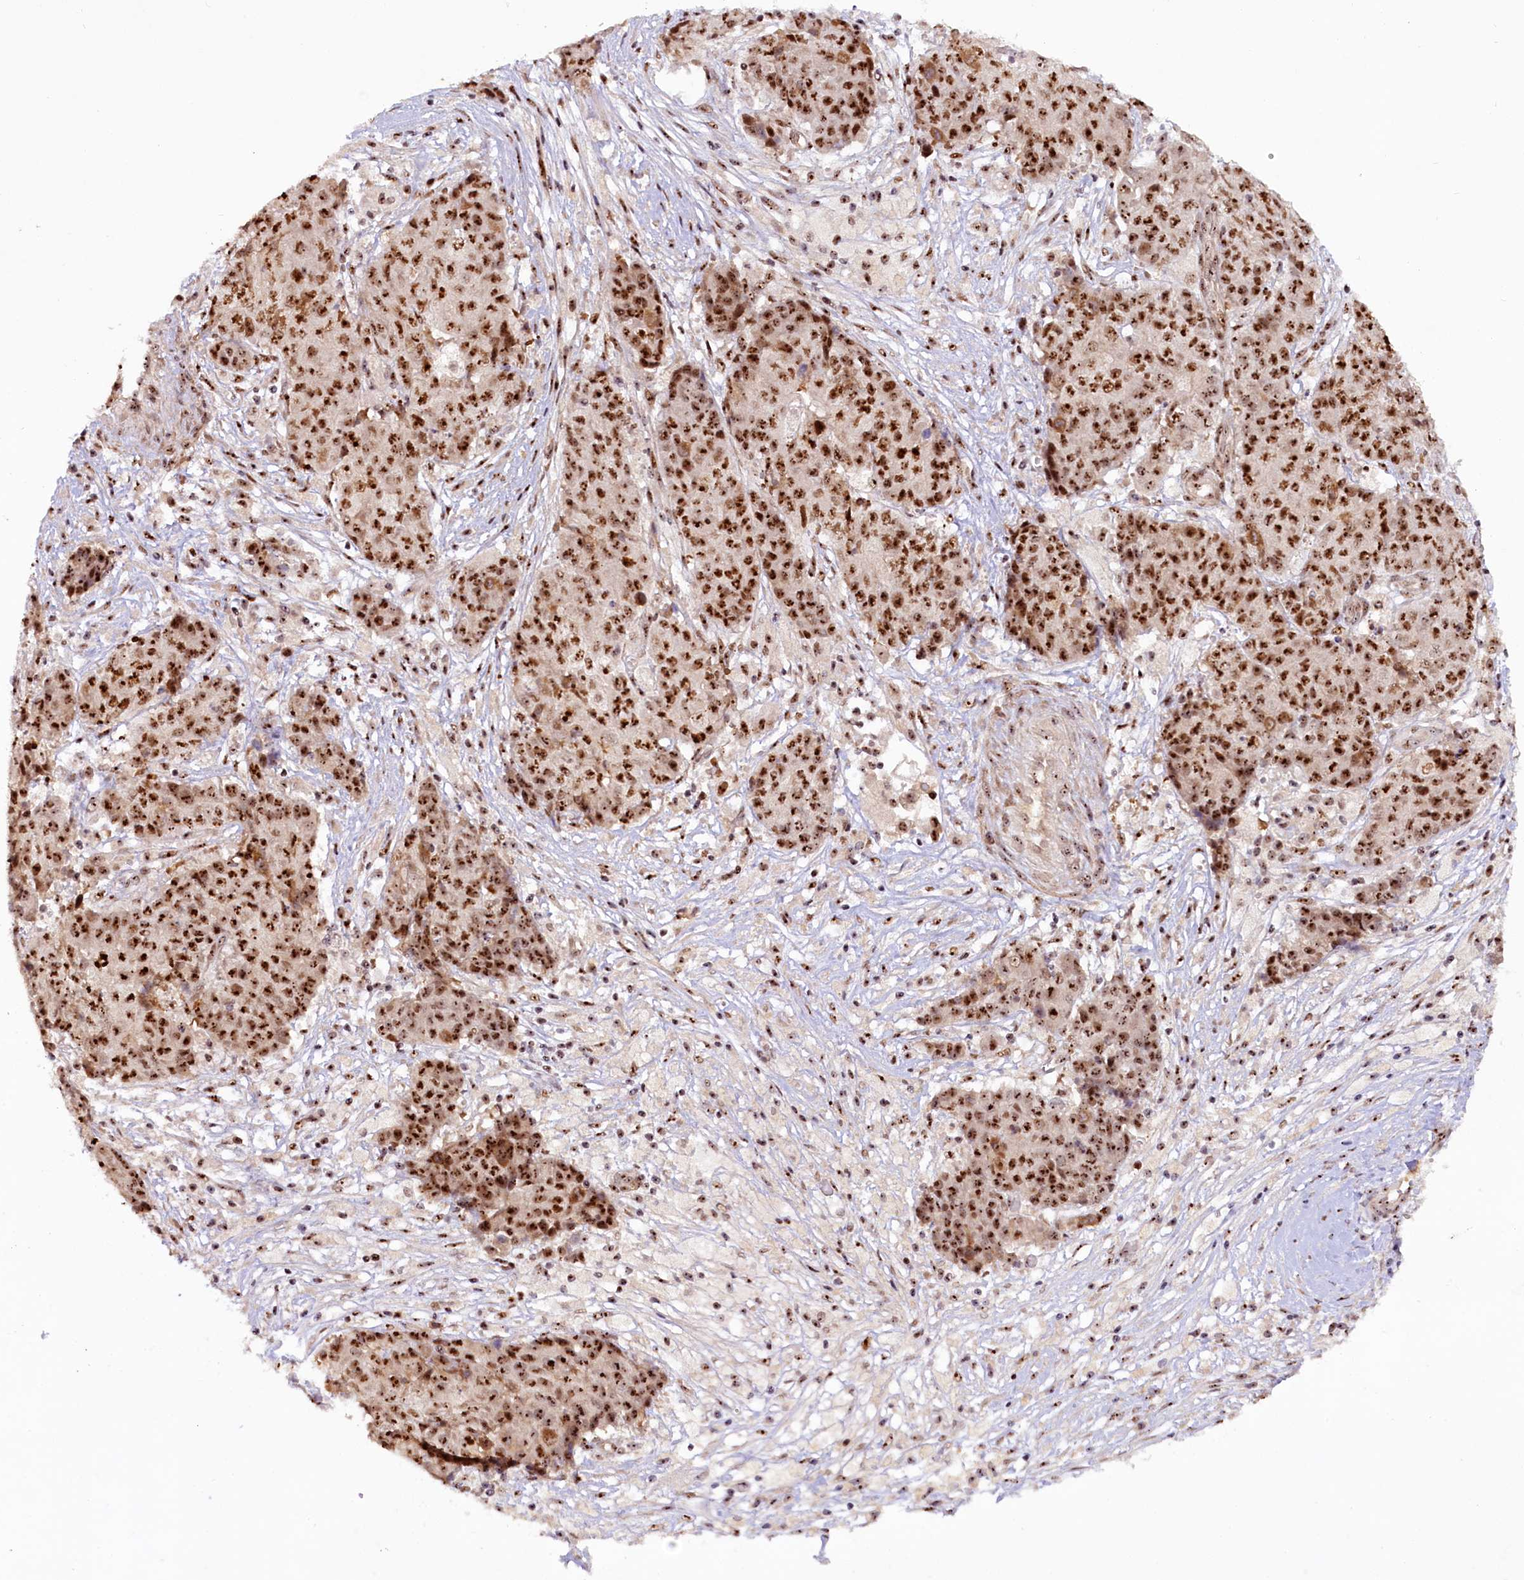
{"staining": {"intensity": "strong", "quantity": ">75%", "location": "nuclear"}, "tissue": "ovarian cancer", "cell_type": "Tumor cells", "image_type": "cancer", "snomed": [{"axis": "morphology", "description": "Carcinoma, endometroid"}, {"axis": "topography", "description": "Ovary"}], "caption": "This histopathology image reveals immunohistochemistry (IHC) staining of human ovarian cancer (endometroid carcinoma), with high strong nuclear staining in approximately >75% of tumor cells.", "gene": "TCOF1", "patient": {"sex": "female", "age": 42}}